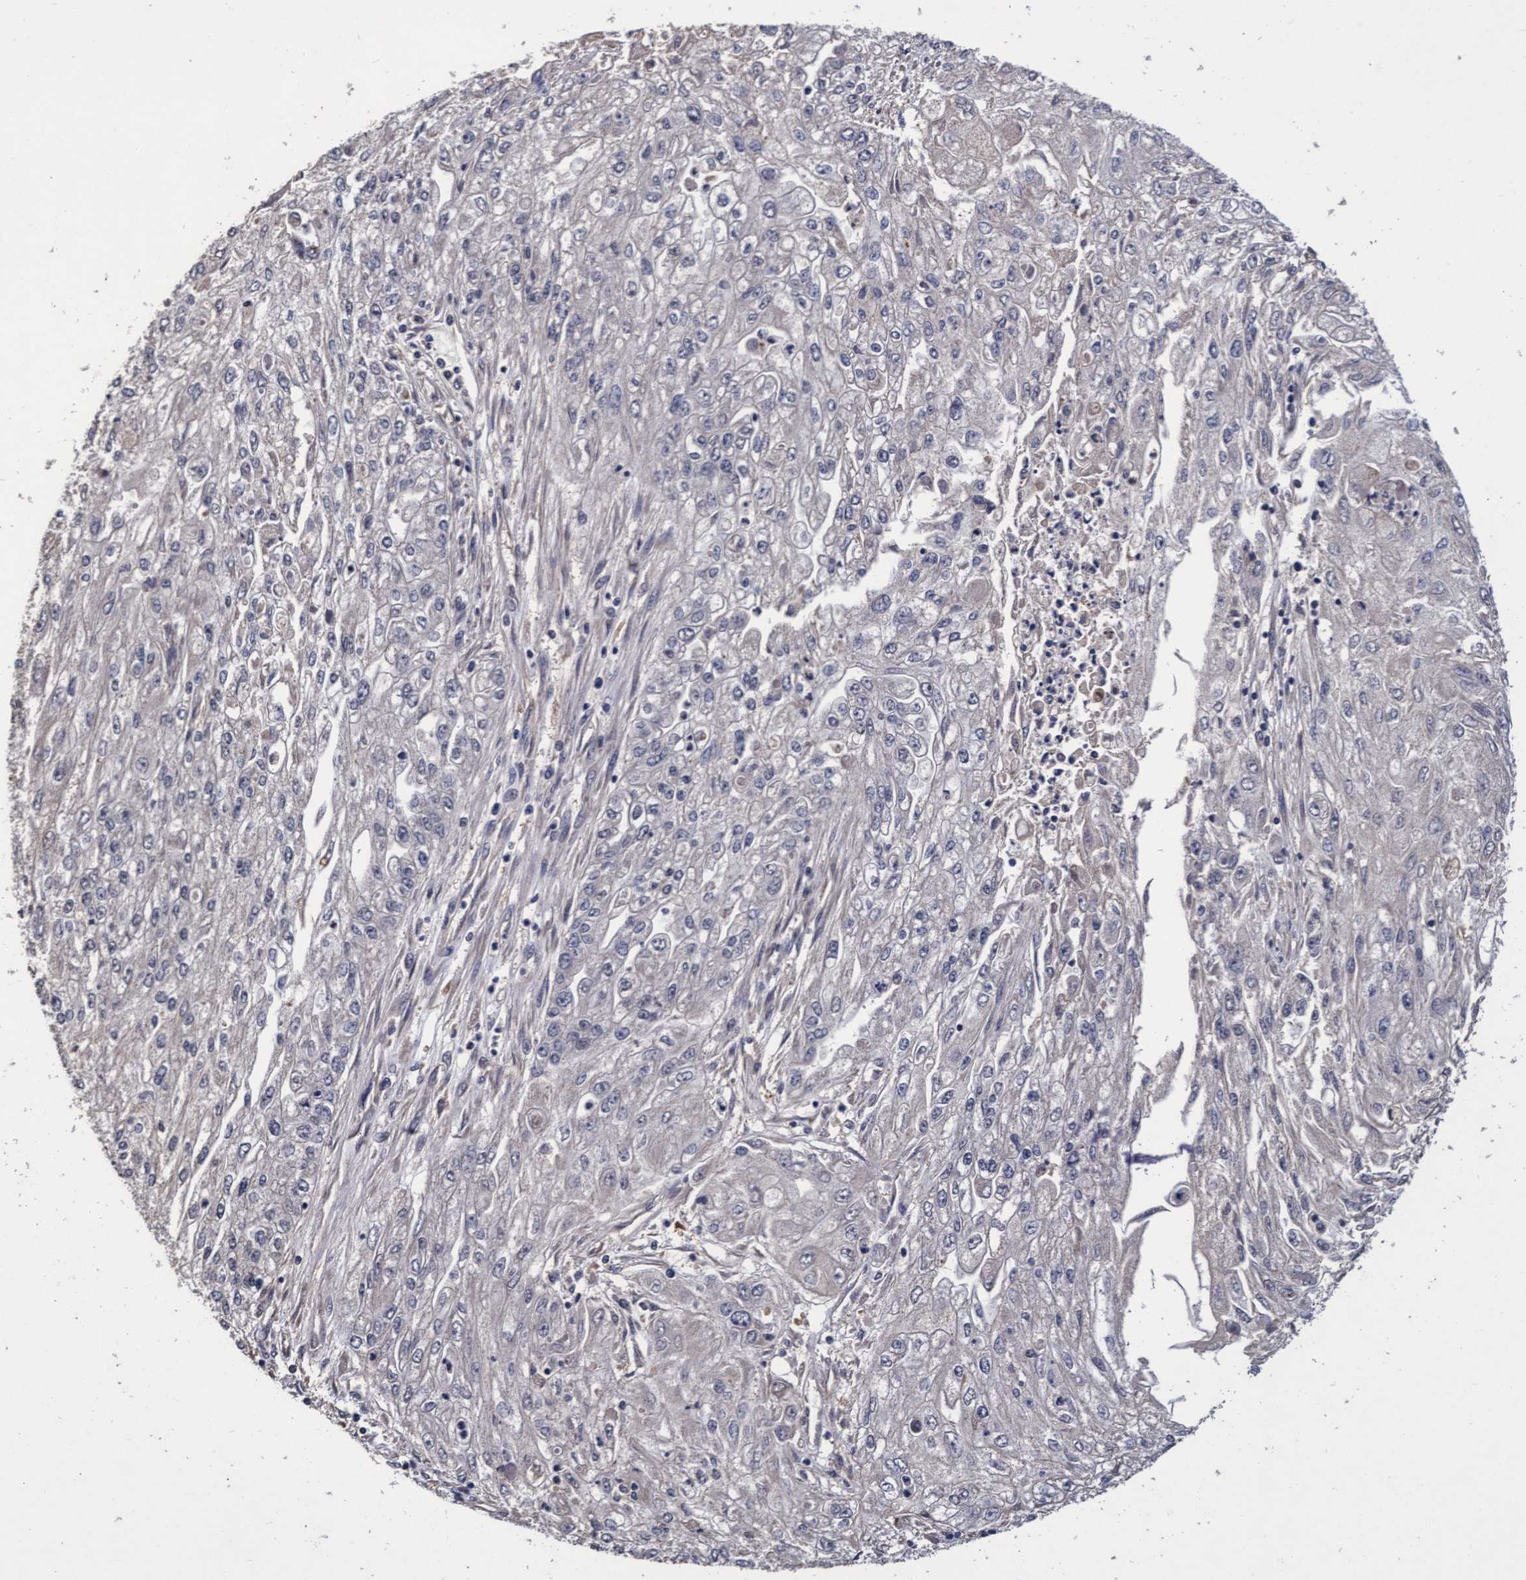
{"staining": {"intensity": "negative", "quantity": "none", "location": "none"}, "tissue": "endometrial cancer", "cell_type": "Tumor cells", "image_type": "cancer", "snomed": [{"axis": "morphology", "description": "Adenocarcinoma, NOS"}, {"axis": "topography", "description": "Endometrium"}], "caption": "Immunohistochemistry histopathology image of neoplastic tissue: human endometrial cancer stained with DAB shows no significant protein positivity in tumor cells.", "gene": "CPQ", "patient": {"sex": "female", "age": 49}}